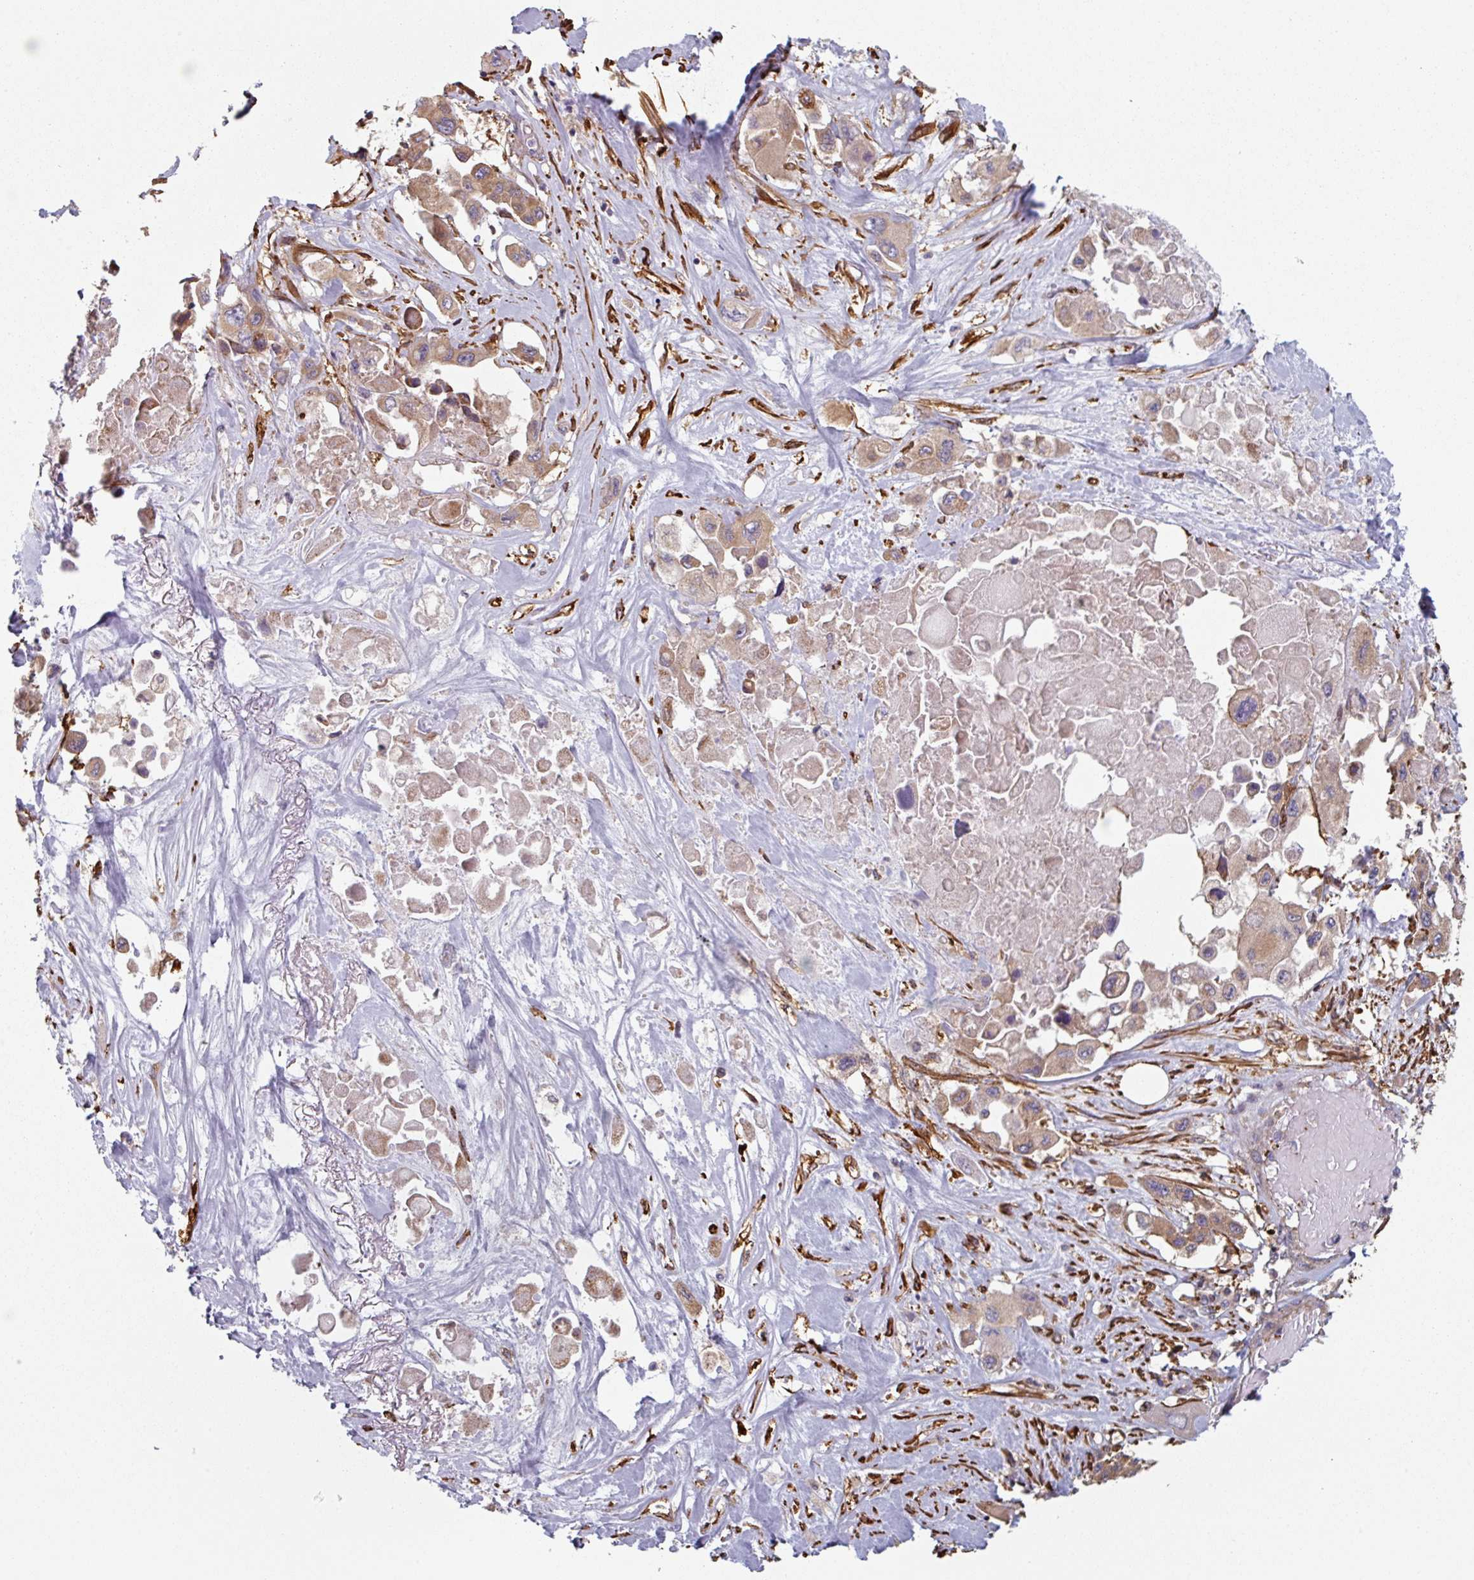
{"staining": {"intensity": "moderate", "quantity": ">75%", "location": "cytoplasmic/membranous"}, "tissue": "pancreatic cancer", "cell_type": "Tumor cells", "image_type": "cancer", "snomed": [{"axis": "morphology", "description": "Adenocarcinoma, NOS"}, {"axis": "topography", "description": "Pancreas"}], "caption": "A photomicrograph showing moderate cytoplasmic/membranous staining in approximately >75% of tumor cells in adenocarcinoma (pancreatic), as visualized by brown immunohistochemical staining.", "gene": "GSTA4", "patient": {"sex": "male", "age": 92}}